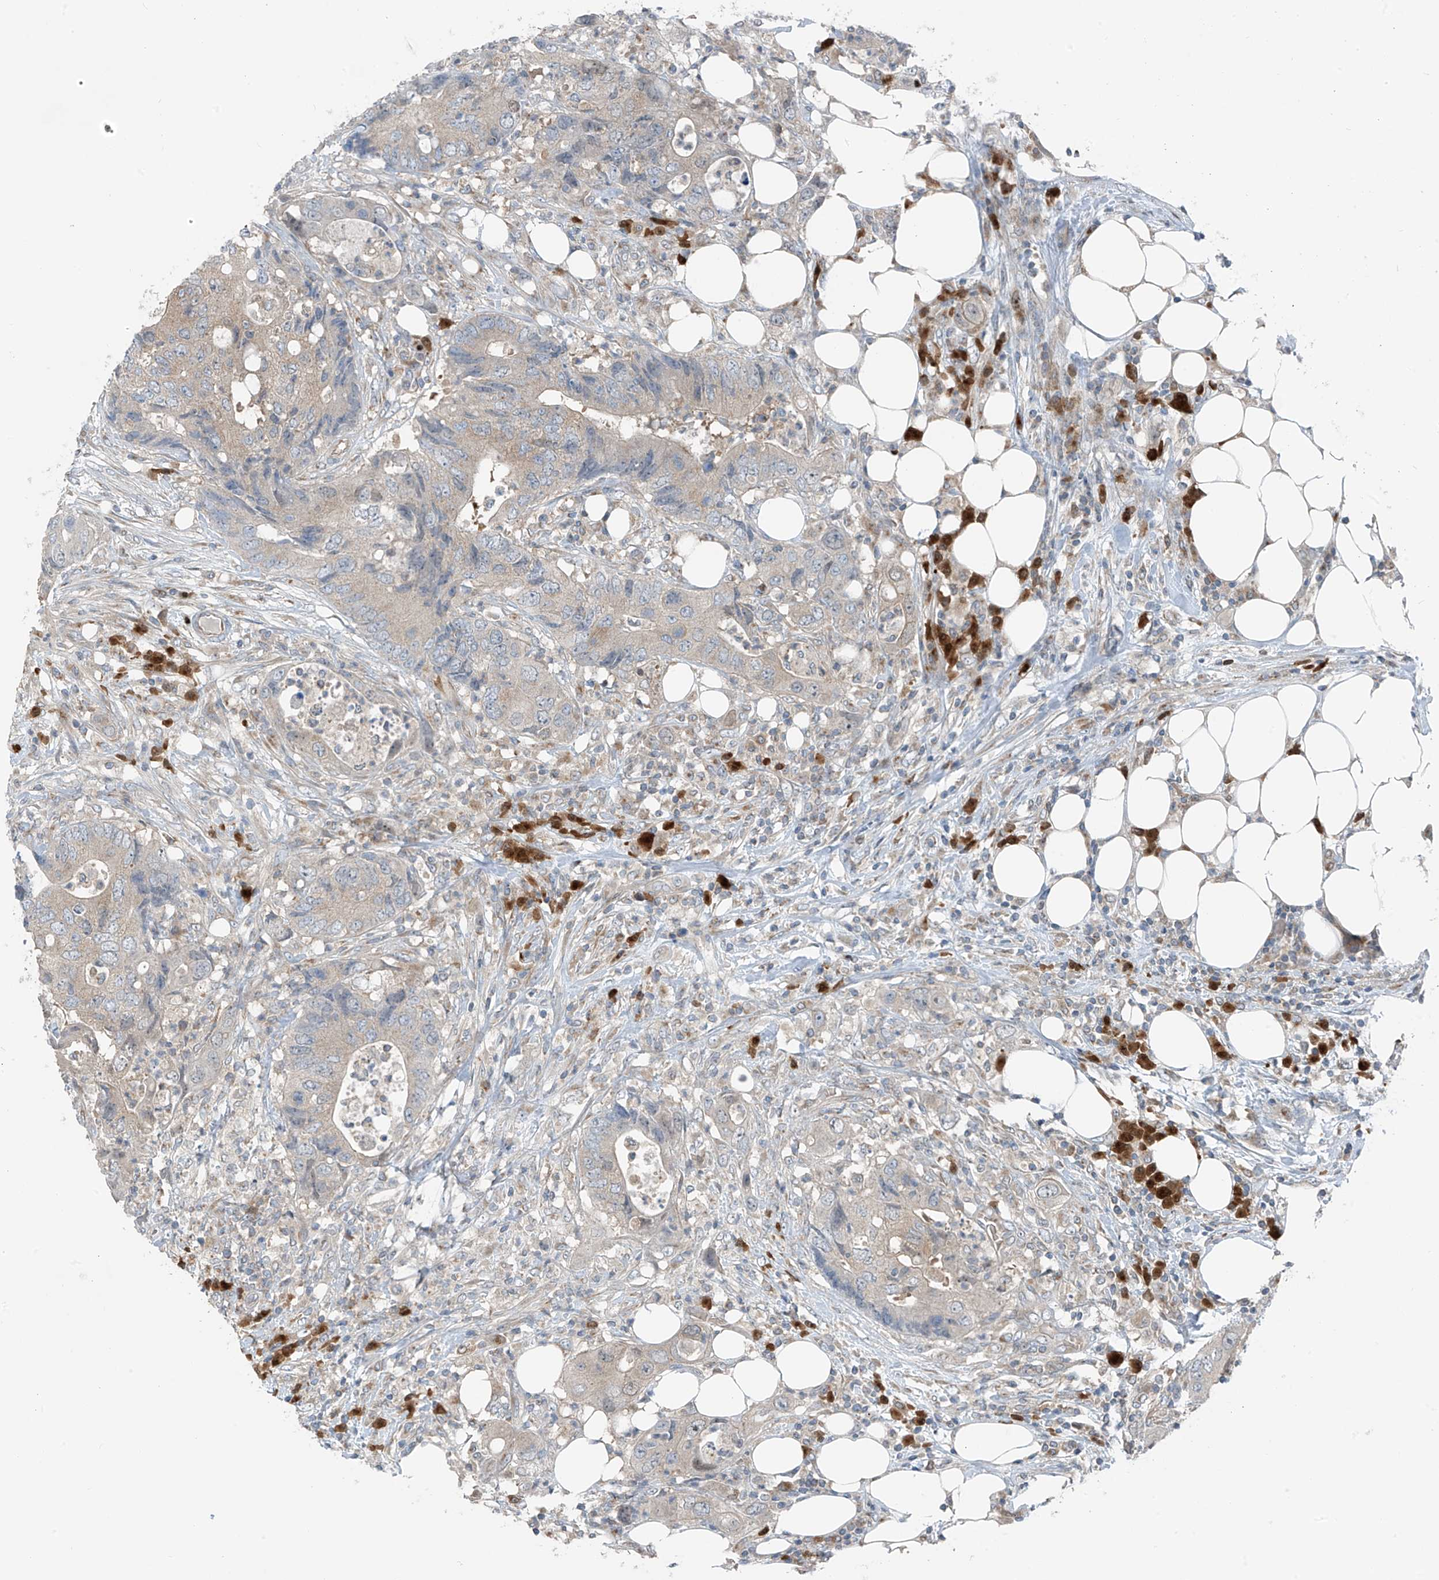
{"staining": {"intensity": "negative", "quantity": "none", "location": "none"}, "tissue": "colorectal cancer", "cell_type": "Tumor cells", "image_type": "cancer", "snomed": [{"axis": "morphology", "description": "Adenocarcinoma, NOS"}, {"axis": "topography", "description": "Colon"}], "caption": "Immunohistochemistry histopathology image of colorectal cancer (adenocarcinoma) stained for a protein (brown), which demonstrates no staining in tumor cells.", "gene": "SLC12A6", "patient": {"sex": "male", "age": 71}}